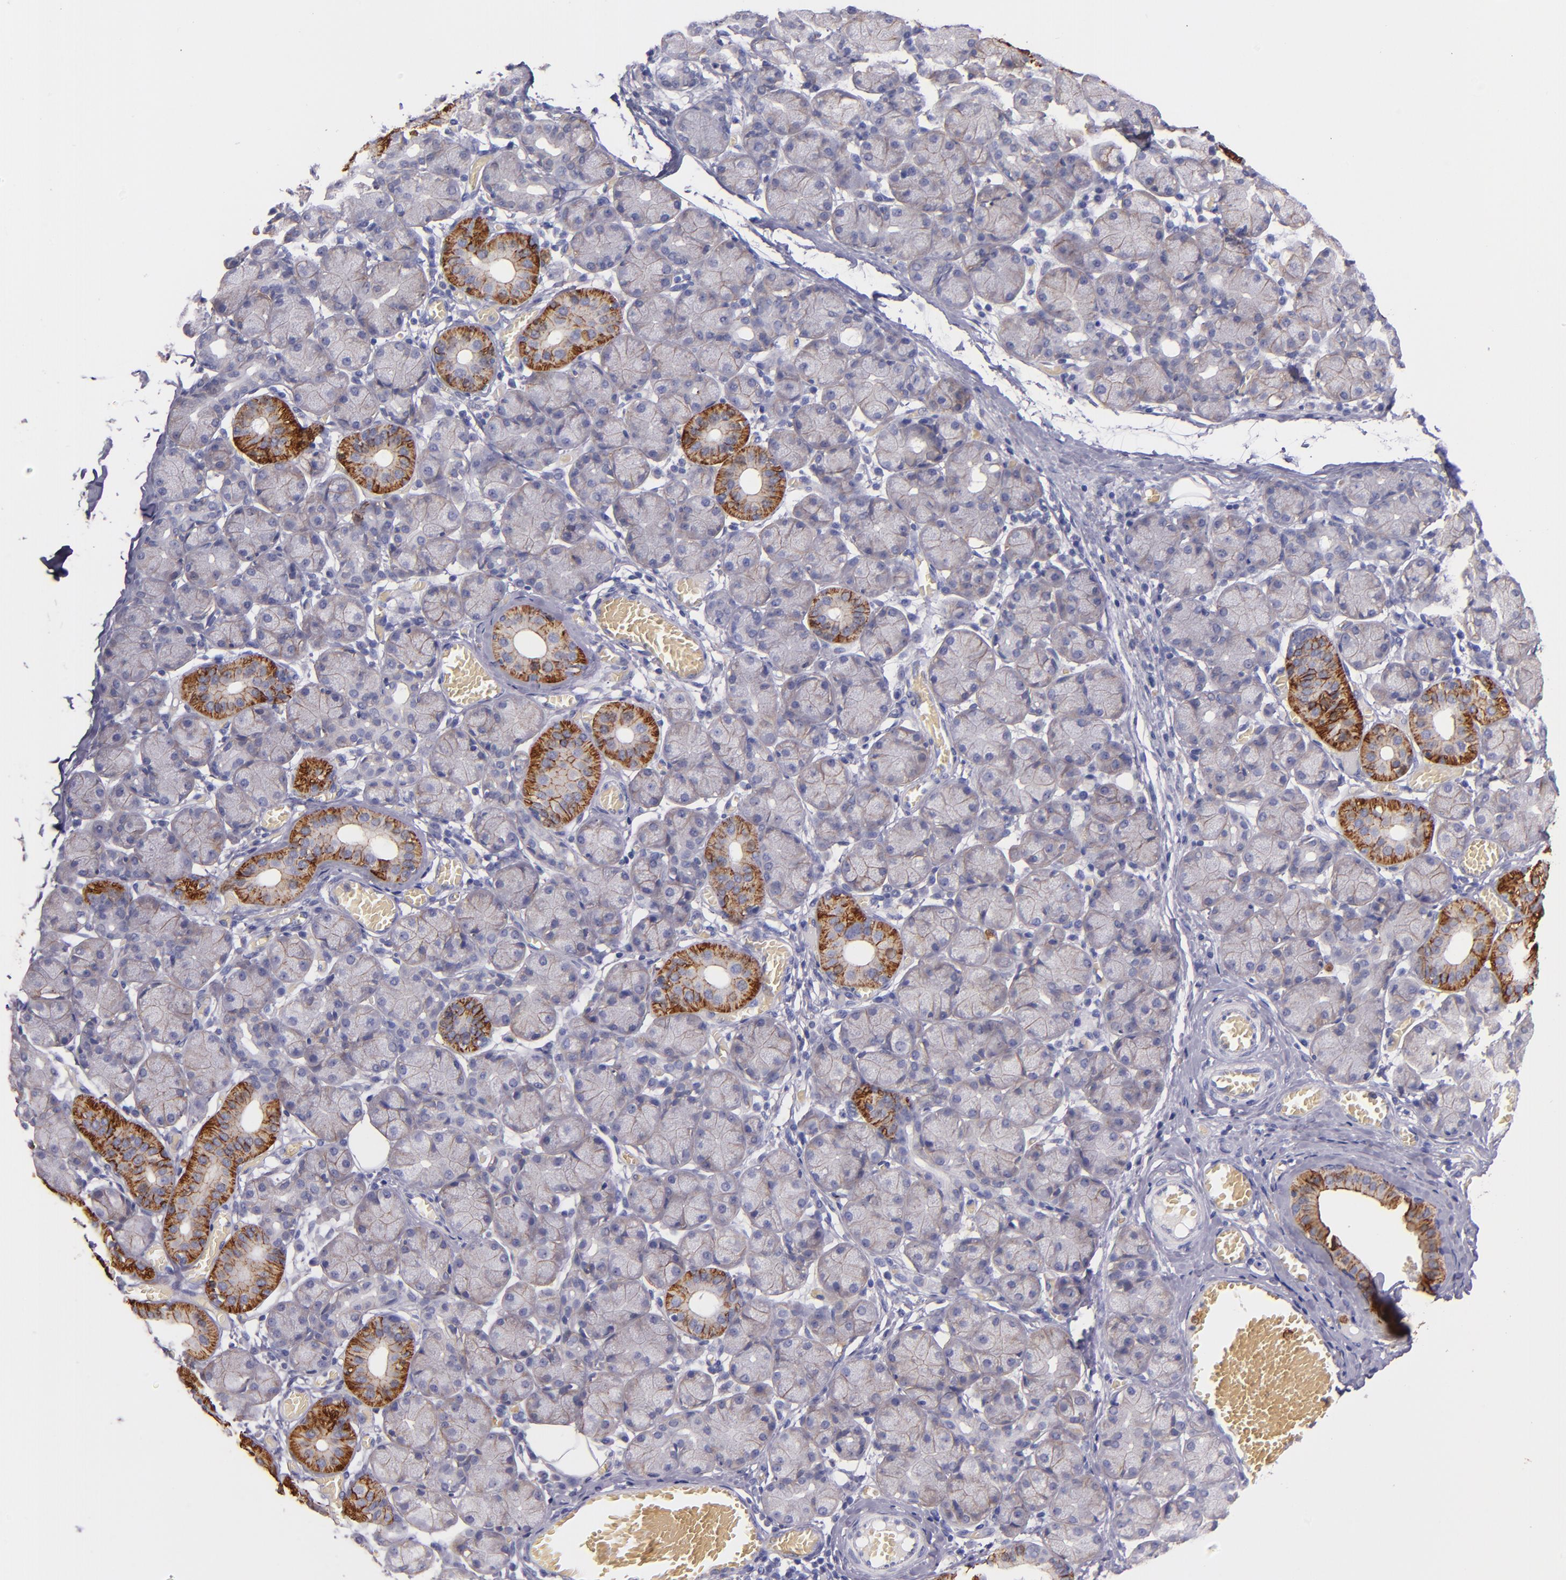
{"staining": {"intensity": "moderate", "quantity": "<25%", "location": "cytoplasmic/membranous"}, "tissue": "salivary gland", "cell_type": "Glandular cells", "image_type": "normal", "snomed": [{"axis": "morphology", "description": "Normal tissue, NOS"}, {"axis": "topography", "description": "Salivary gland"}], "caption": "This is an image of IHC staining of benign salivary gland, which shows moderate expression in the cytoplasmic/membranous of glandular cells.", "gene": "C5AR1", "patient": {"sex": "female", "age": 24}}